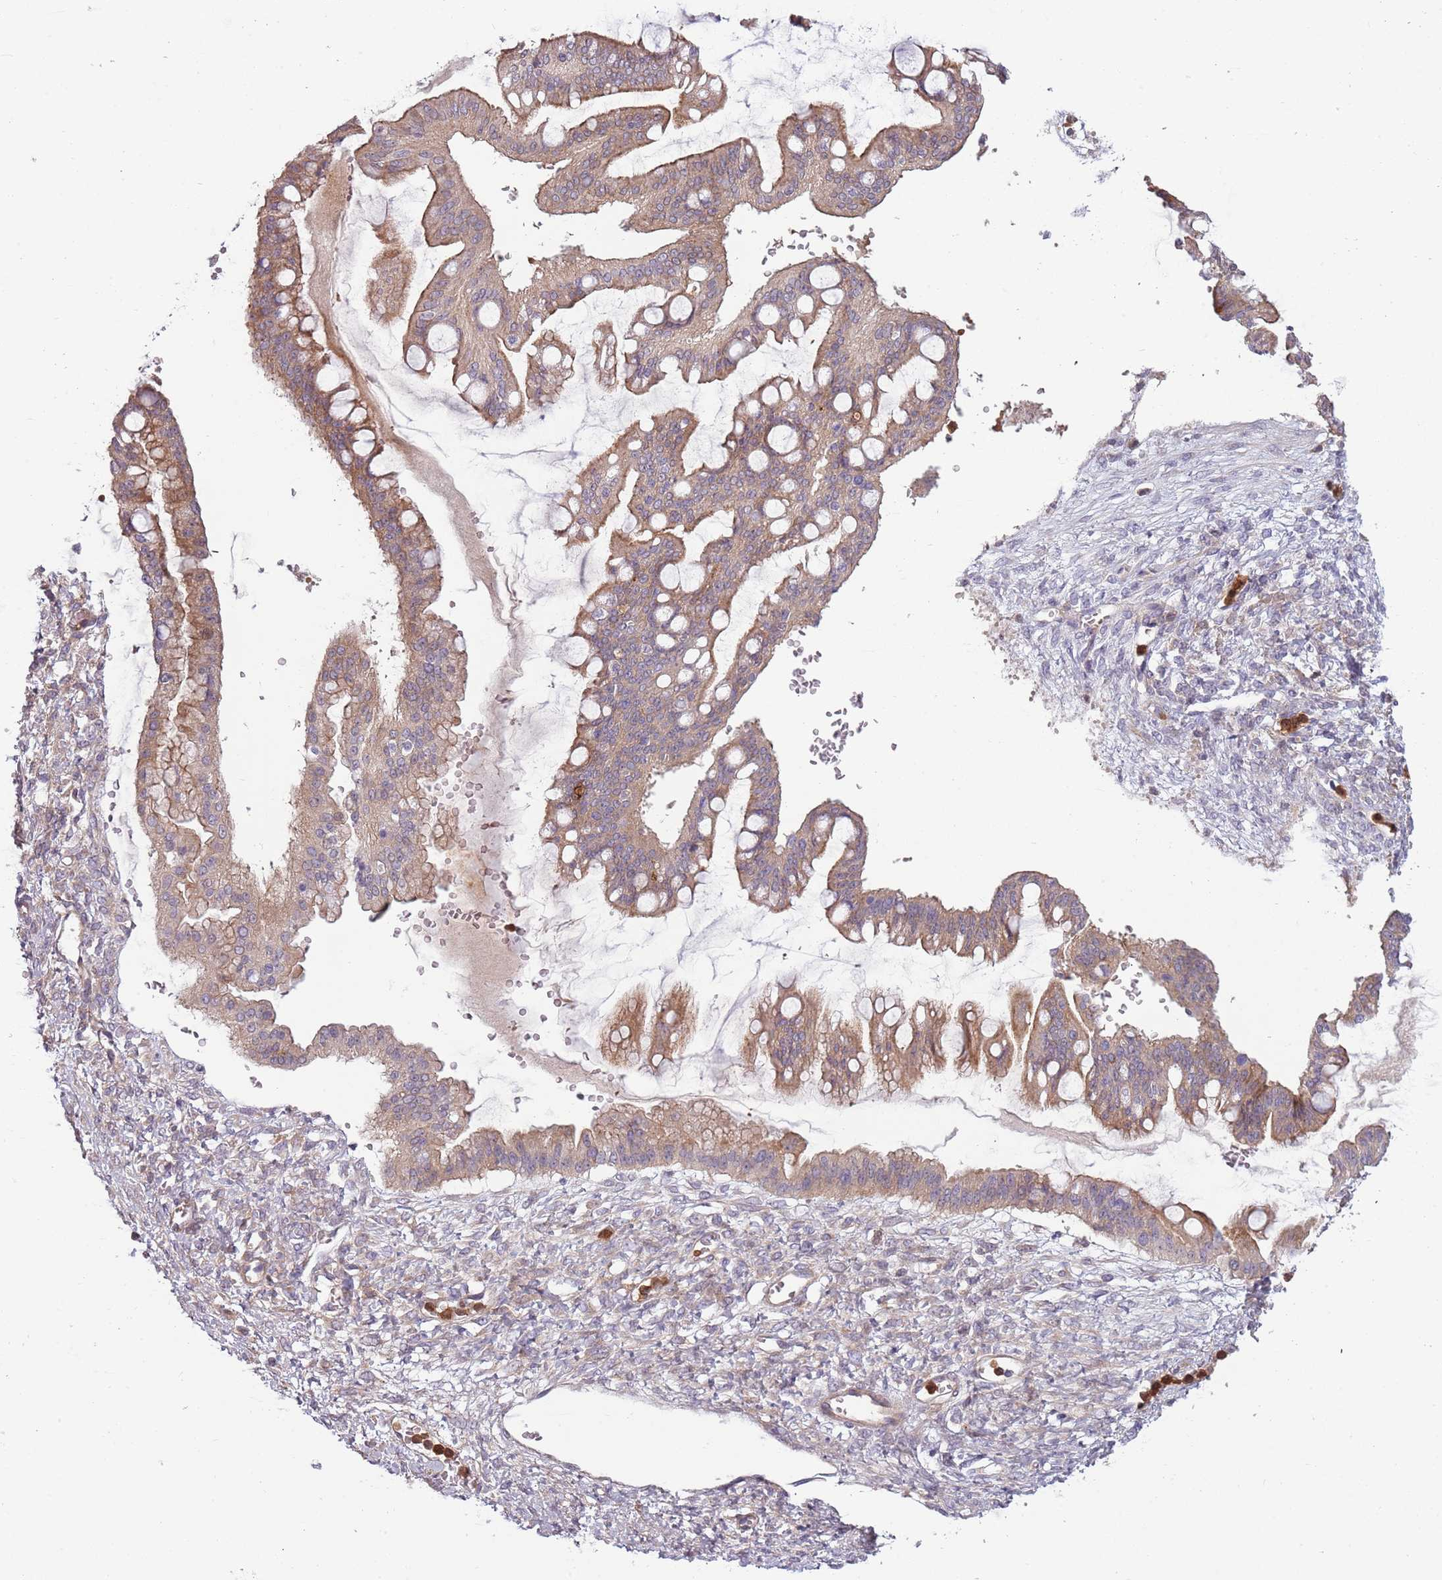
{"staining": {"intensity": "moderate", "quantity": ">75%", "location": "cytoplasmic/membranous"}, "tissue": "ovarian cancer", "cell_type": "Tumor cells", "image_type": "cancer", "snomed": [{"axis": "morphology", "description": "Cystadenocarcinoma, mucinous, NOS"}, {"axis": "topography", "description": "Ovary"}], "caption": "This is an image of IHC staining of ovarian cancer (mucinous cystadenocarcinoma), which shows moderate expression in the cytoplasmic/membranous of tumor cells.", "gene": "NADK", "patient": {"sex": "female", "age": 73}}